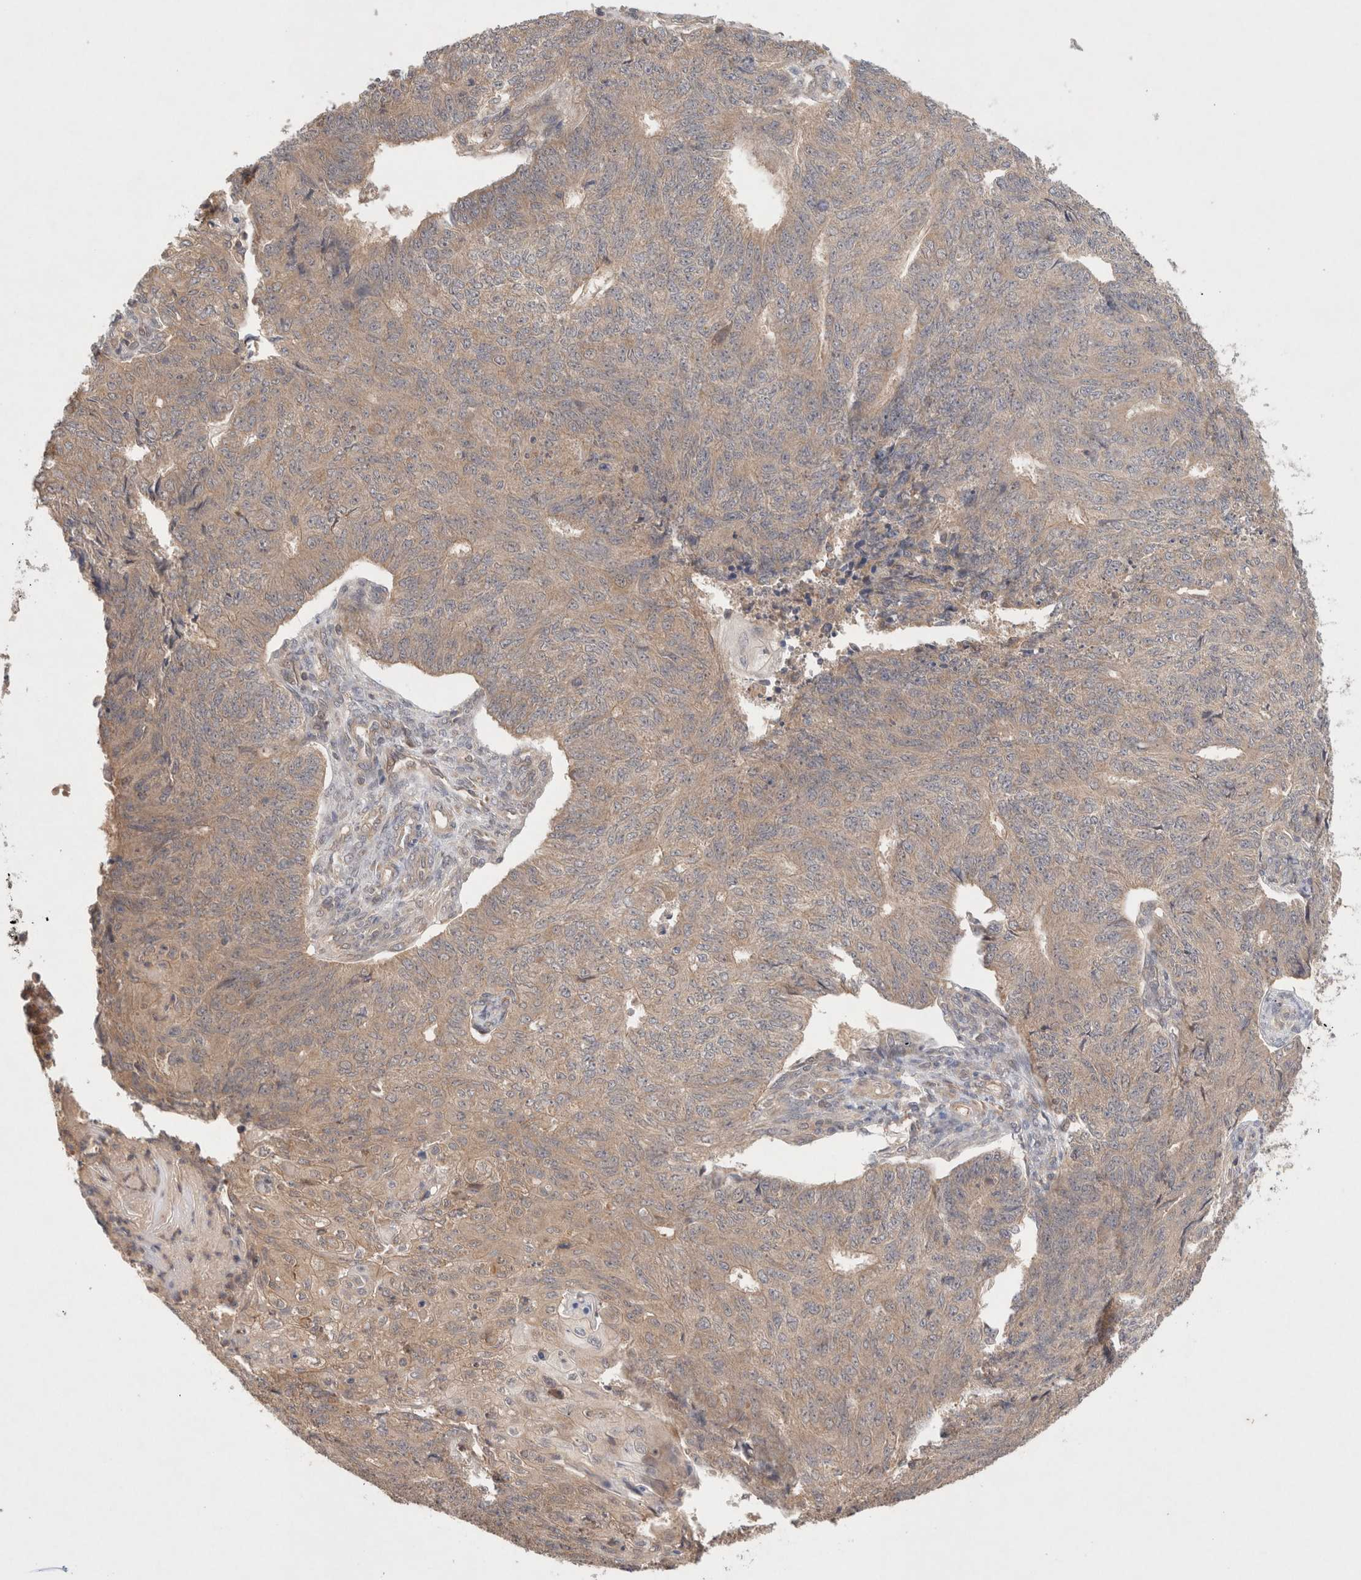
{"staining": {"intensity": "weak", "quantity": ">75%", "location": "cytoplasmic/membranous"}, "tissue": "endometrial cancer", "cell_type": "Tumor cells", "image_type": "cancer", "snomed": [{"axis": "morphology", "description": "Adenocarcinoma, NOS"}, {"axis": "topography", "description": "Endometrium"}], "caption": "This is an image of immunohistochemistry (IHC) staining of adenocarcinoma (endometrial), which shows weak staining in the cytoplasmic/membranous of tumor cells.", "gene": "KLHL20", "patient": {"sex": "female", "age": 32}}